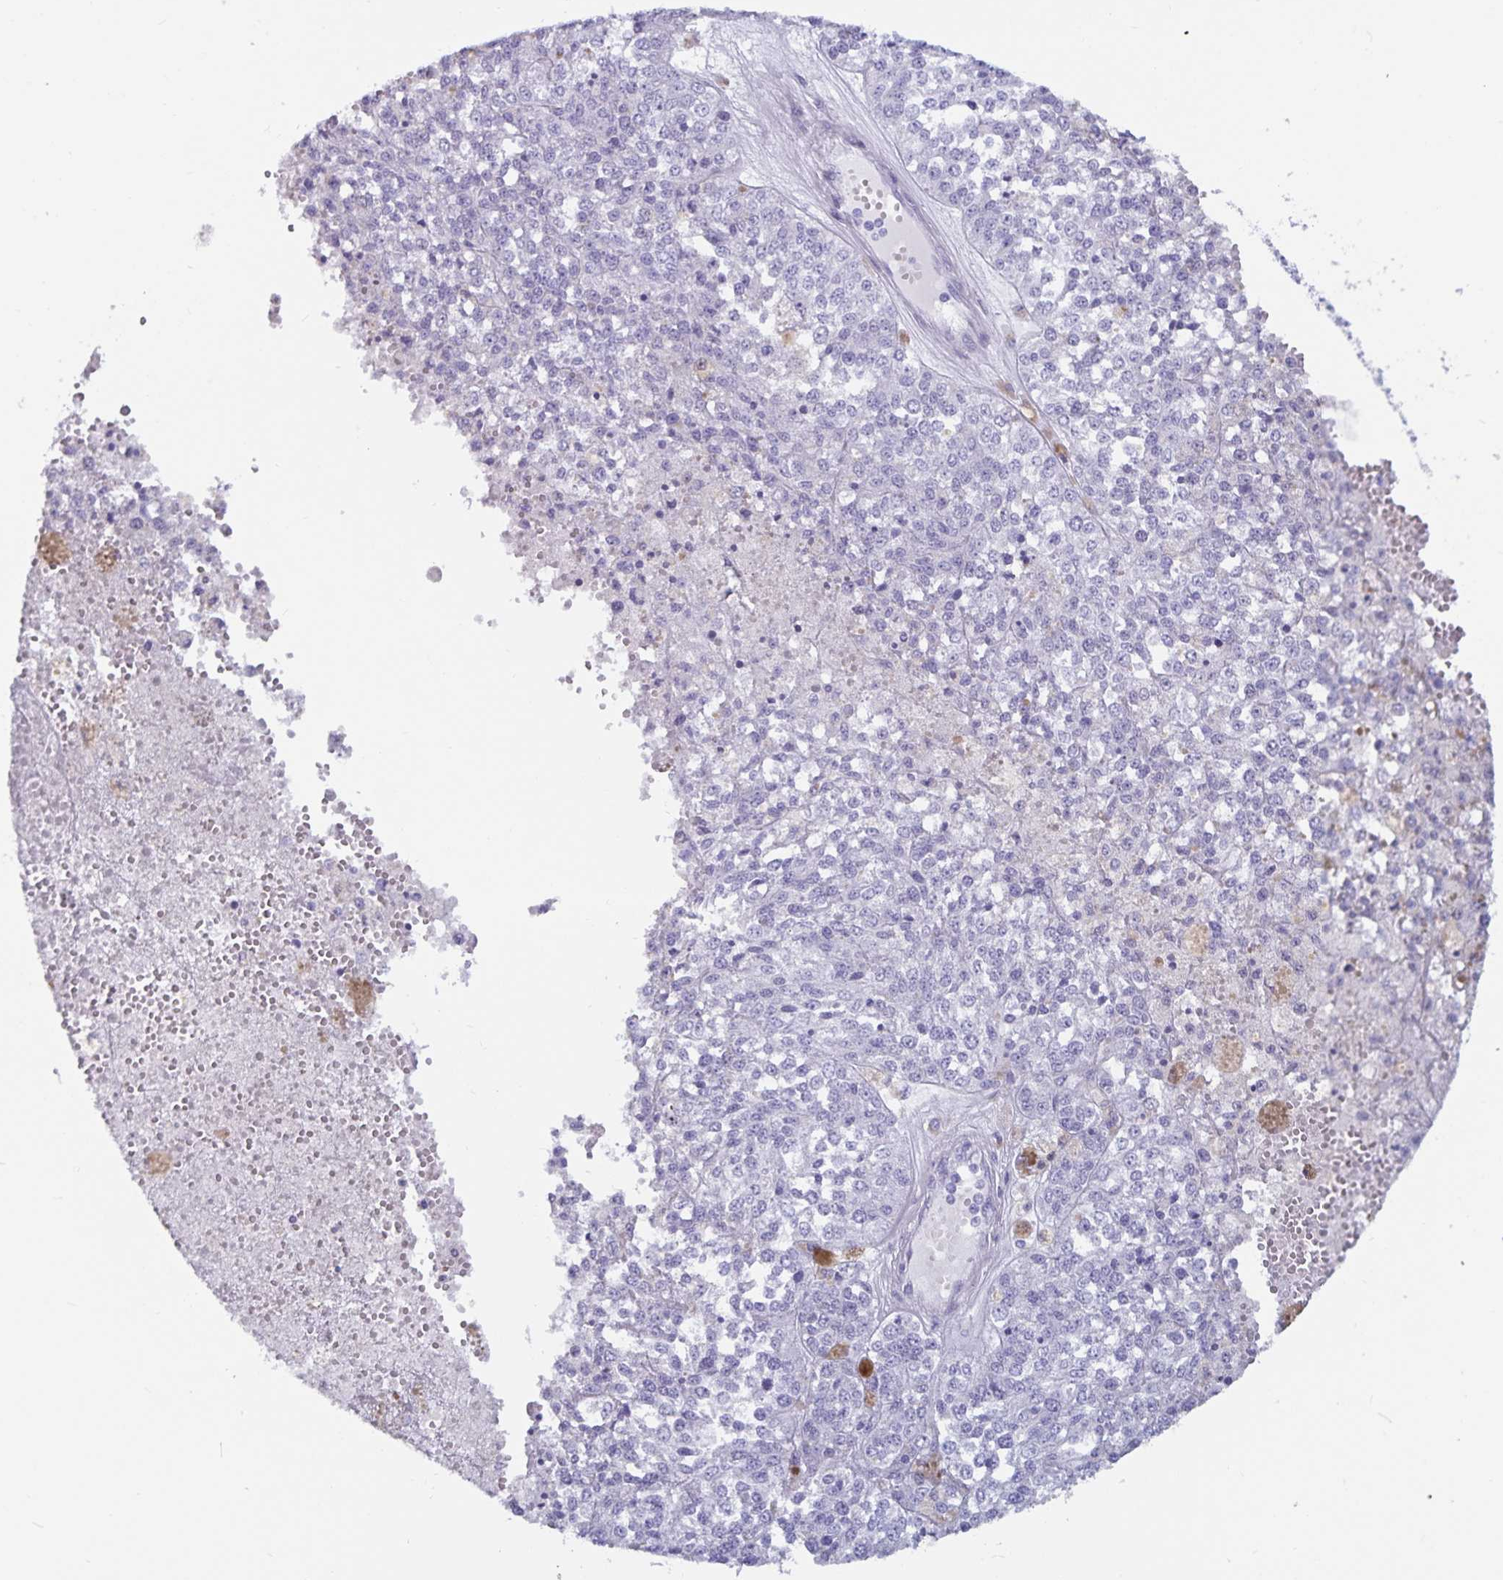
{"staining": {"intensity": "negative", "quantity": "none", "location": "none"}, "tissue": "melanoma", "cell_type": "Tumor cells", "image_type": "cancer", "snomed": [{"axis": "morphology", "description": "Malignant melanoma, Metastatic site"}, {"axis": "topography", "description": "Lymph node"}], "caption": "Melanoma was stained to show a protein in brown. There is no significant staining in tumor cells.", "gene": "GPR137", "patient": {"sex": "female", "age": 64}}